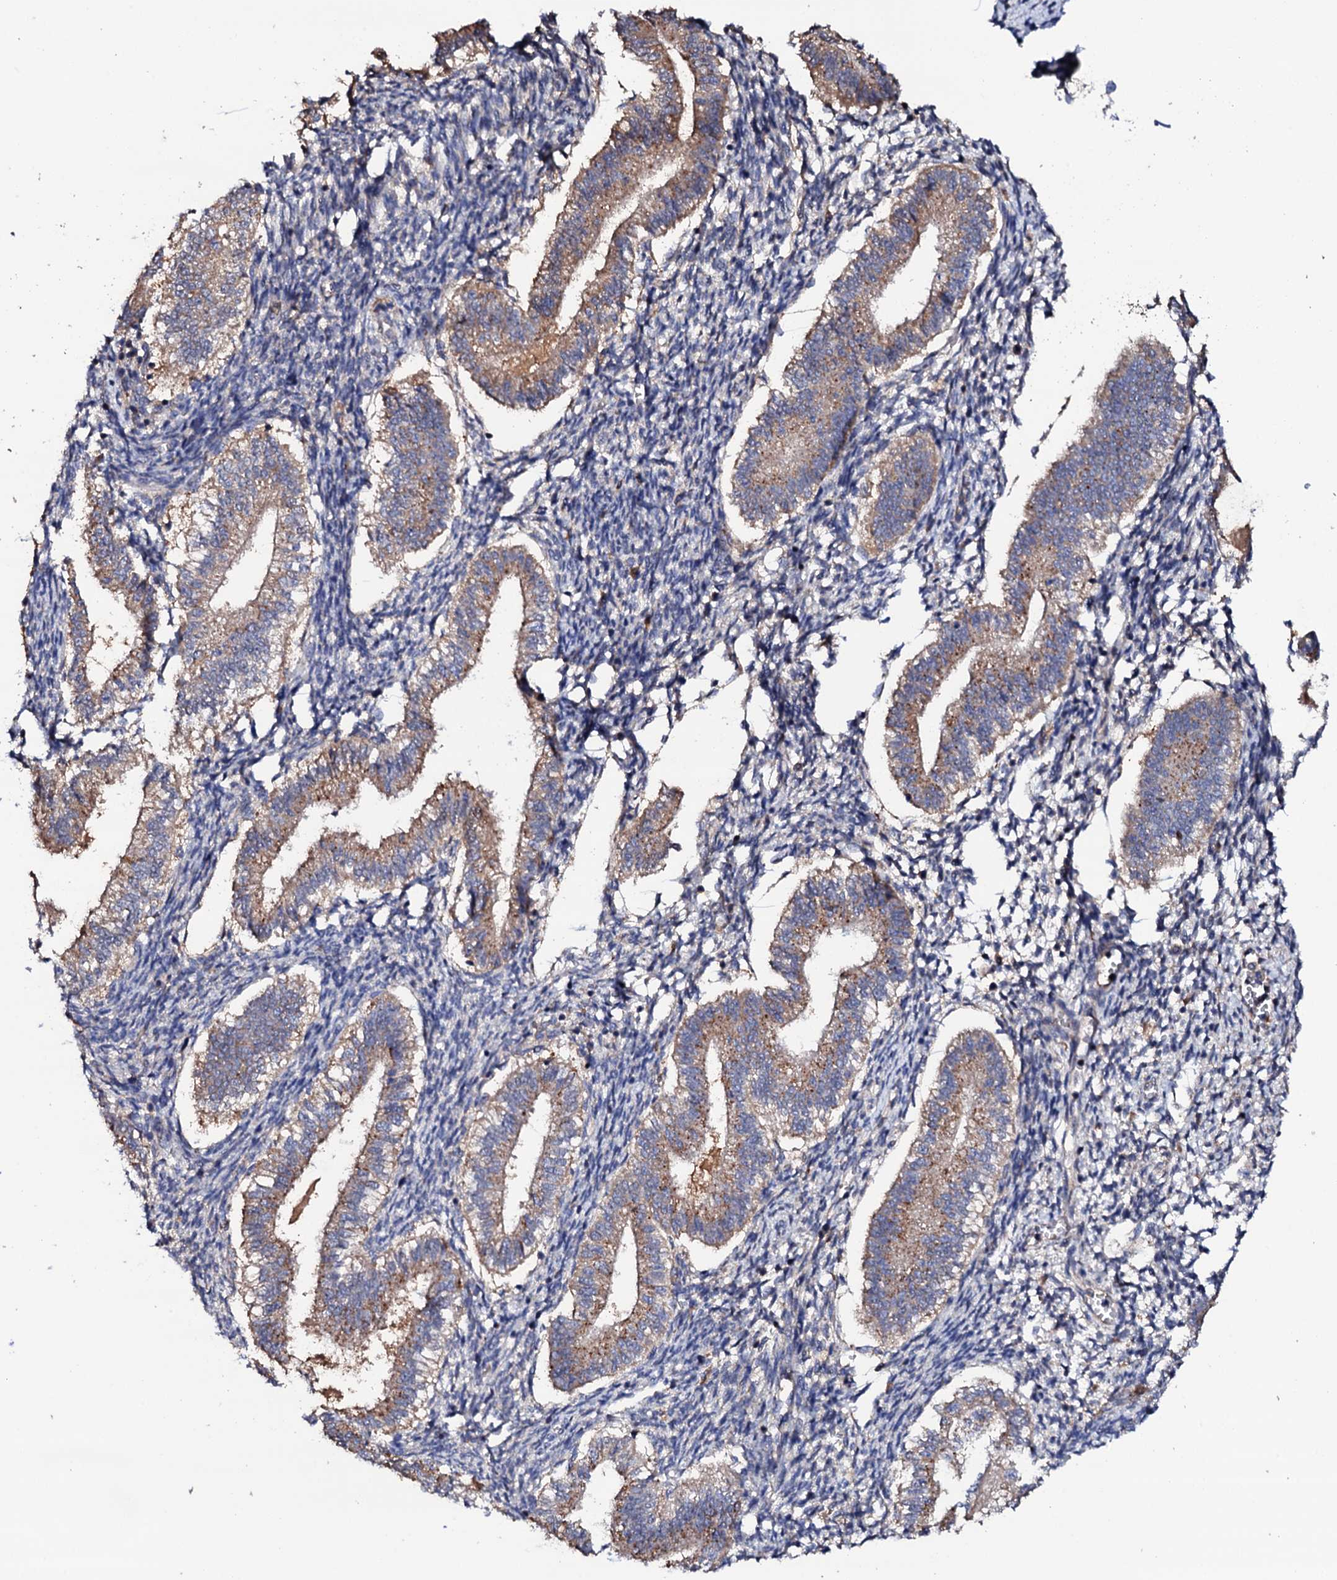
{"staining": {"intensity": "negative", "quantity": "none", "location": "none"}, "tissue": "endometrium", "cell_type": "Cells in endometrial stroma", "image_type": "normal", "snomed": [{"axis": "morphology", "description": "Normal tissue, NOS"}, {"axis": "topography", "description": "Endometrium"}], "caption": "This is a image of immunohistochemistry (IHC) staining of benign endometrium, which shows no staining in cells in endometrial stroma. (Stains: DAB immunohistochemistry with hematoxylin counter stain, Microscopy: brightfield microscopy at high magnification).", "gene": "TCAF2C", "patient": {"sex": "female", "age": 25}}